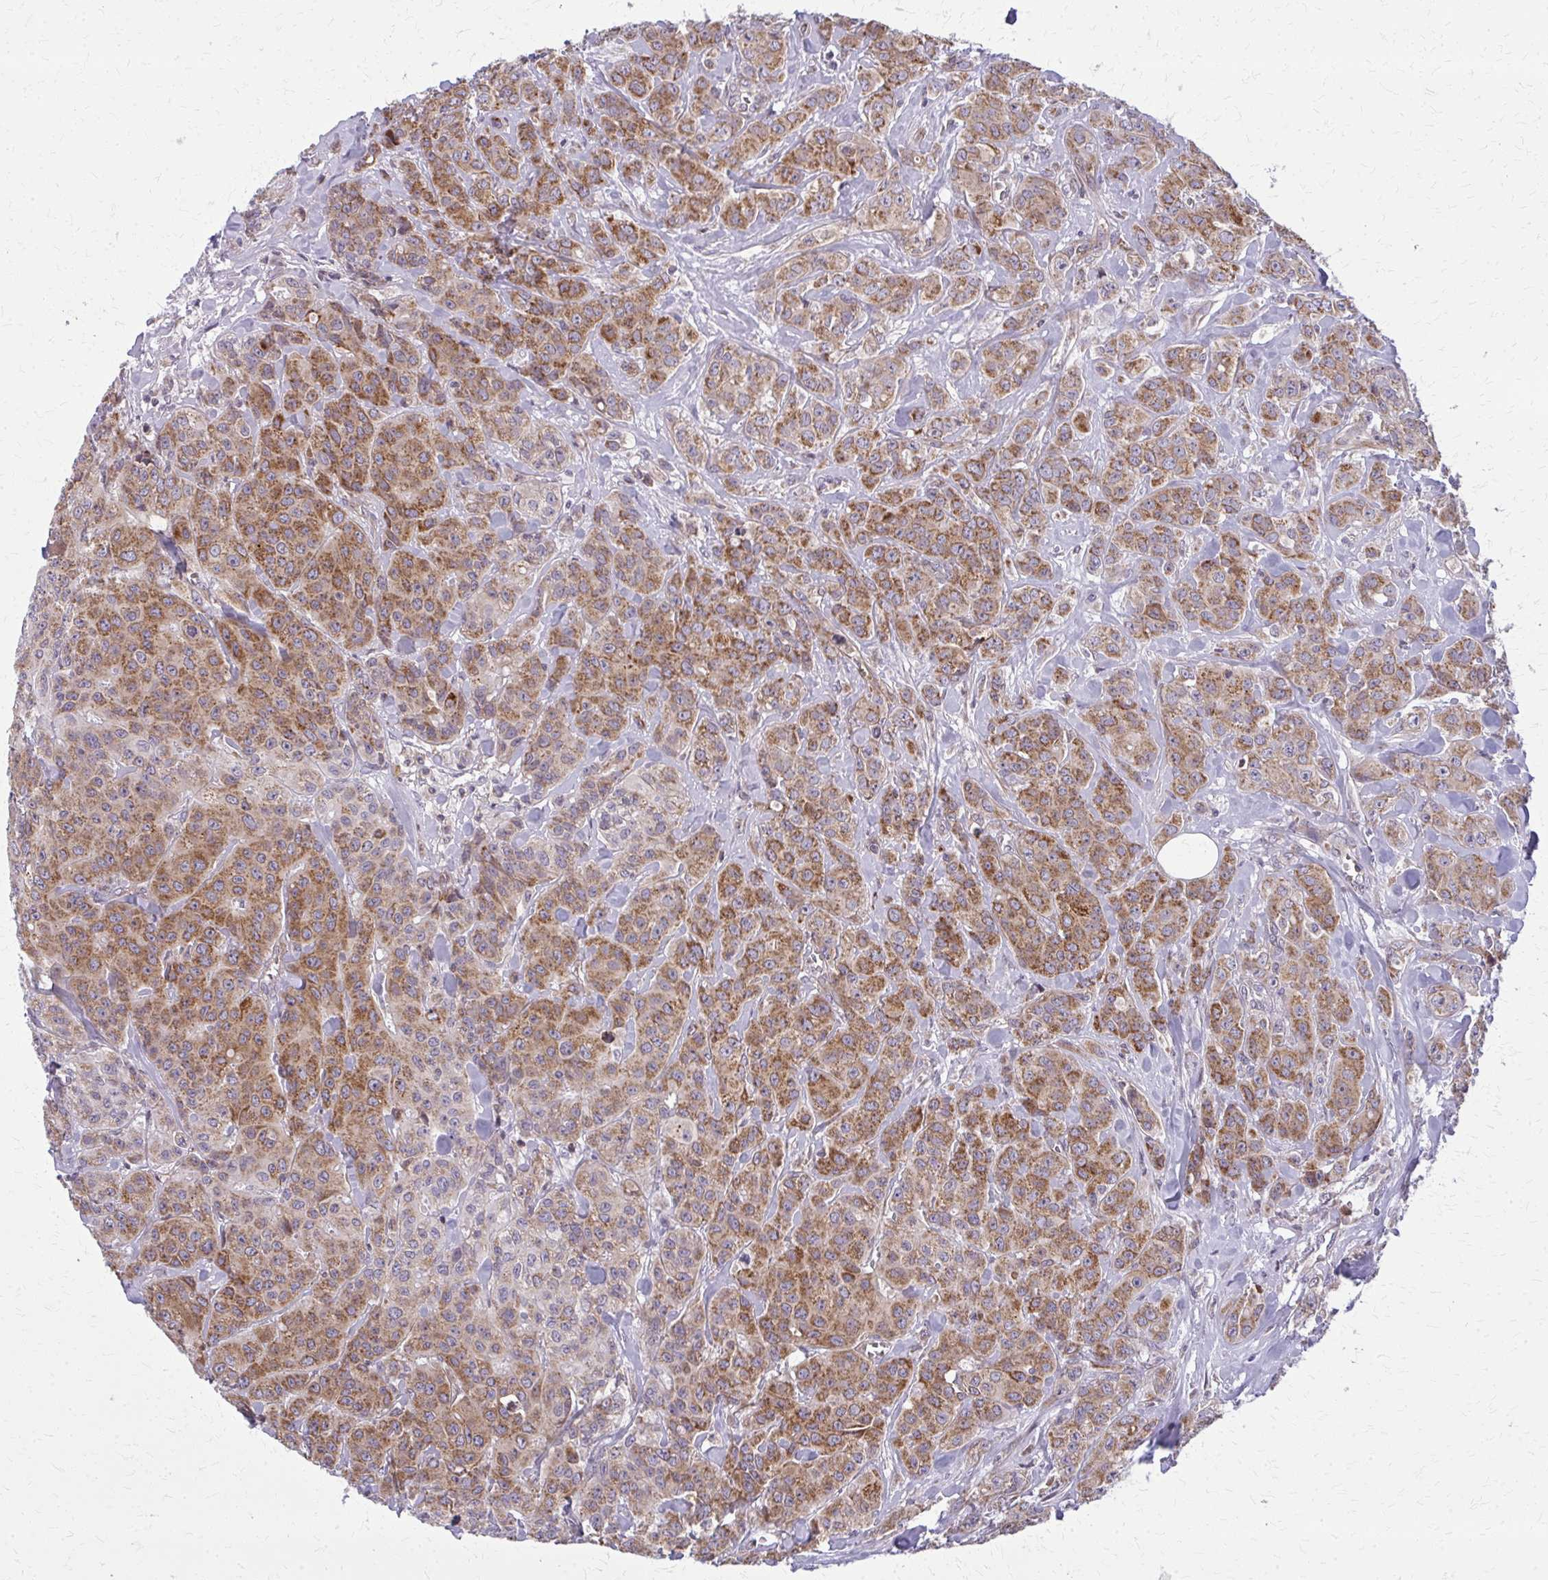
{"staining": {"intensity": "moderate", "quantity": ">75%", "location": "cytoplasmic/membranous"}, "tissue": "breast cancer", "cell_type": "Tumor cells", "image_type": "cancer", "snomed": [{"axis": "morphology", "description": "Normal tissue, NOS"}, {"axis": "morphology", "description": "Duct carcinoma"}, {"axis": "topography", "description": "Breast"}], "caption": "The image demonstrates staining of breast cancer (intraductal carcinoma), revealing moderate cytoplasmic/membranous protein staining (brown color) within tumor cells.", "gene": "MCCC1", "patient": {"sex": "female", "age": 43}}